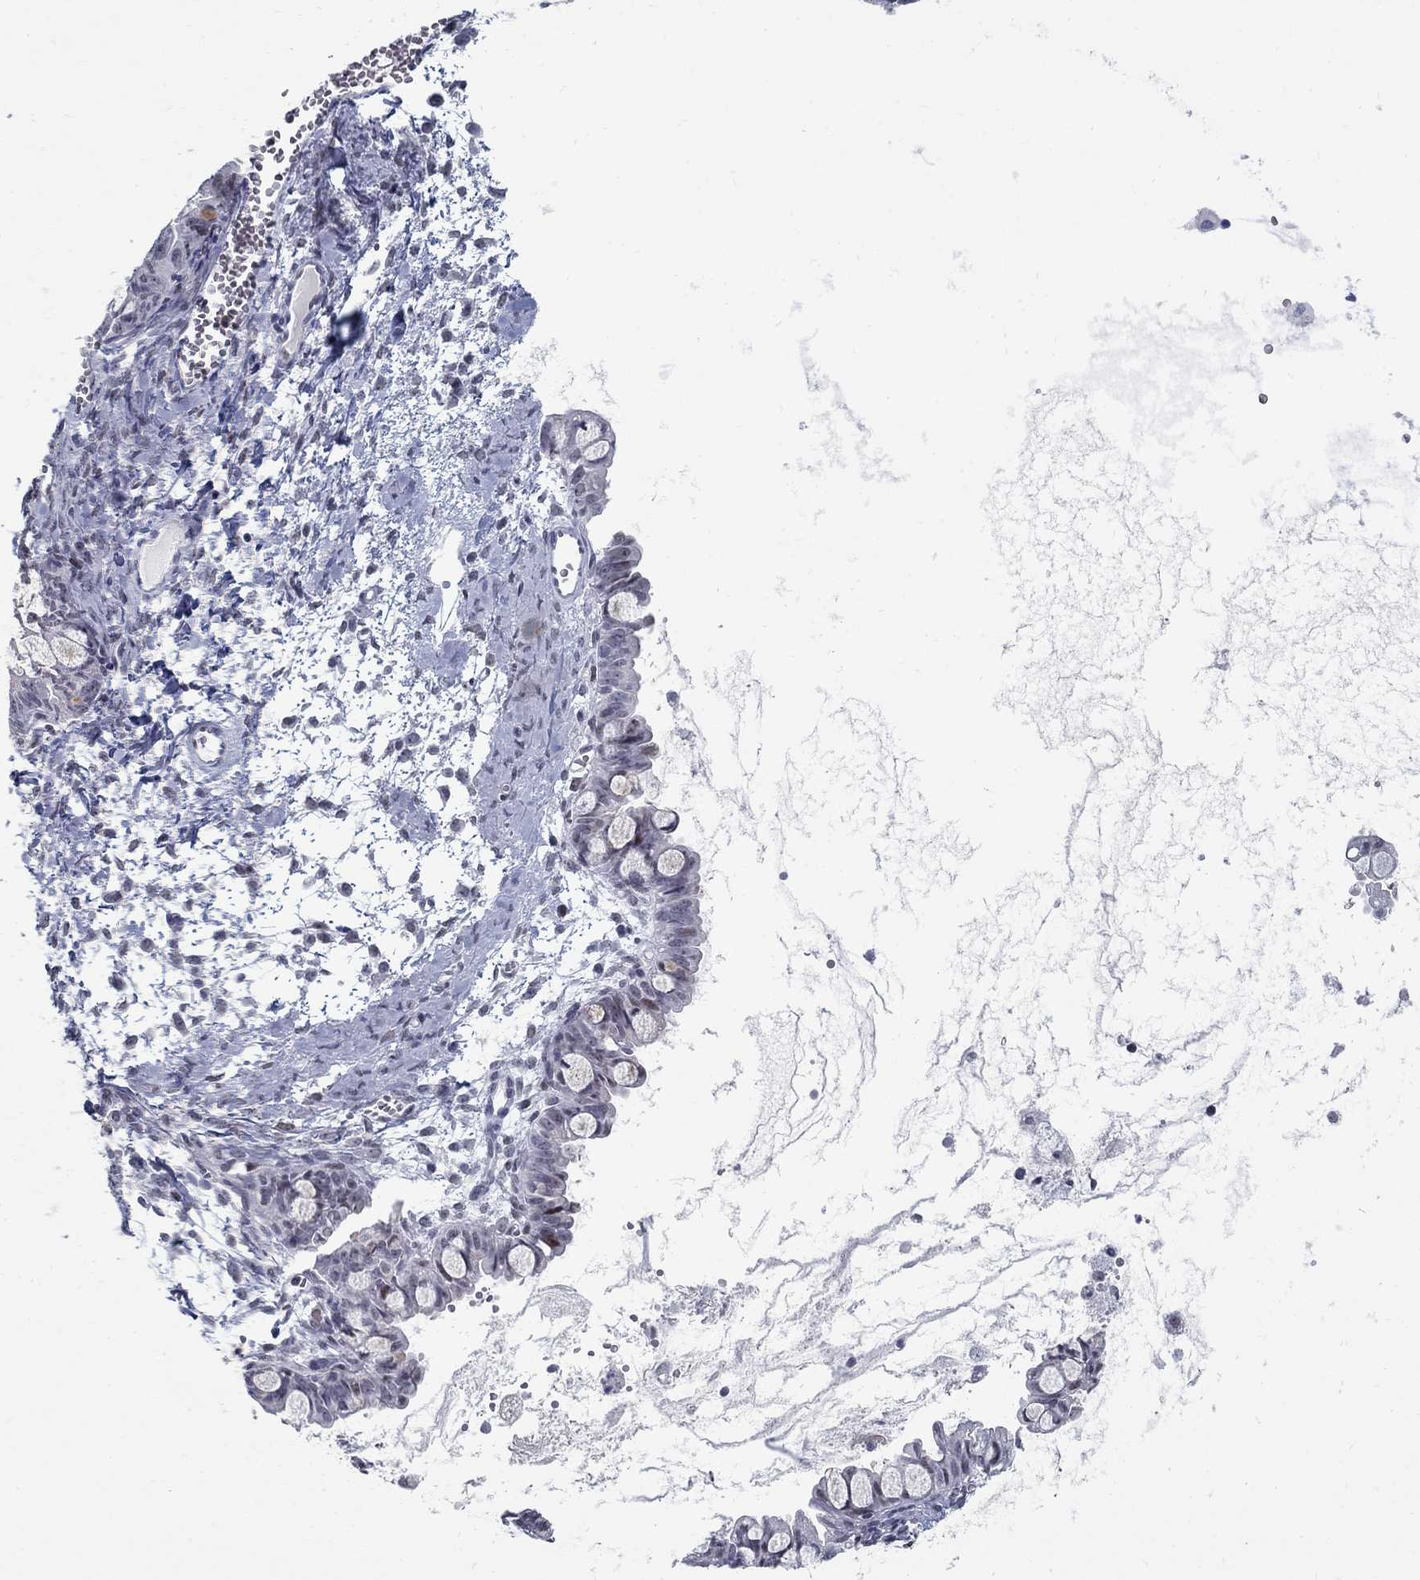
{"staining": {"intensity": "moderate", "quantity": "<25%", "location": "nuclear"}, "tissue": "ovarian cancer", "cell_type": "Tumor cells", "image_type": "cancer", "snomed": [{"axis": "morphology", "description": "Cystadenocarcinoma, mucinous, NOS"}, {"axis": "topography", "description": "Ovary"}], "caption": "A low amount of moderate nuclear staining is identified in approximately <25% of tumor cells in mucinous cystadenocarcinoma (ovarian) tissue.", "gene": "BHLHE22", "patient": {"sex": "female", "age": 63}}